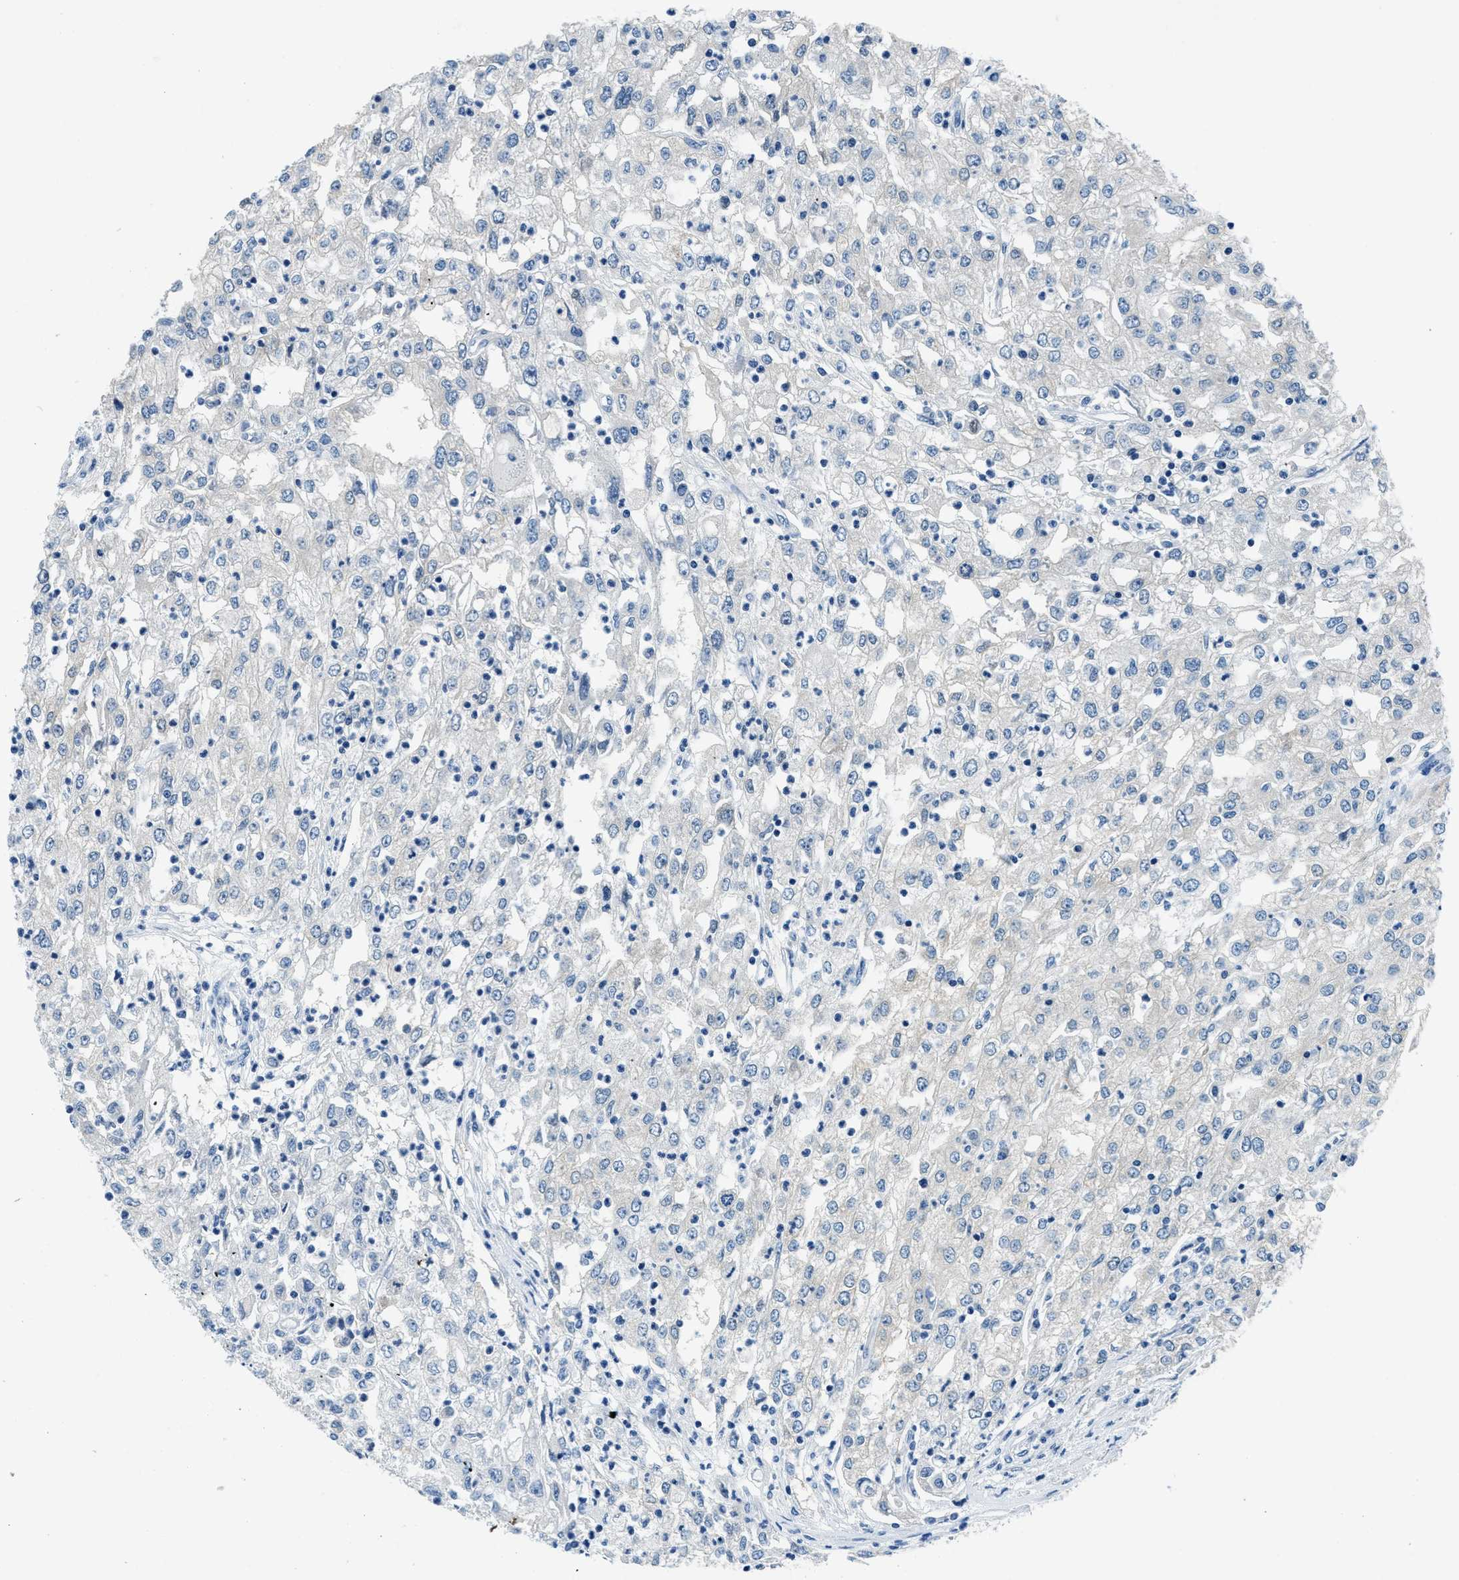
{"staining": {"intensity": "negative", "quantity": "none", "location": "none"}, "tissue": "renal cancer", "cell_type": "Tumor cells", "image_type": "cancer", "snomed": [{"axis": "morphology", "description": "Adenocarcinoma, NOS"}, {"axis": "topography", "description": "Kidney"}], "caption": "Immunohistochemical staining of renal cancer (adenocarcinoma) exhibits no significant staining in tumor cells. The staining is performed using DAB brown chromogen with nuclei counter-stained in using hematoxylin.", "gene": "UBAC2", "patient": {"sex": "female", "age": 54}}